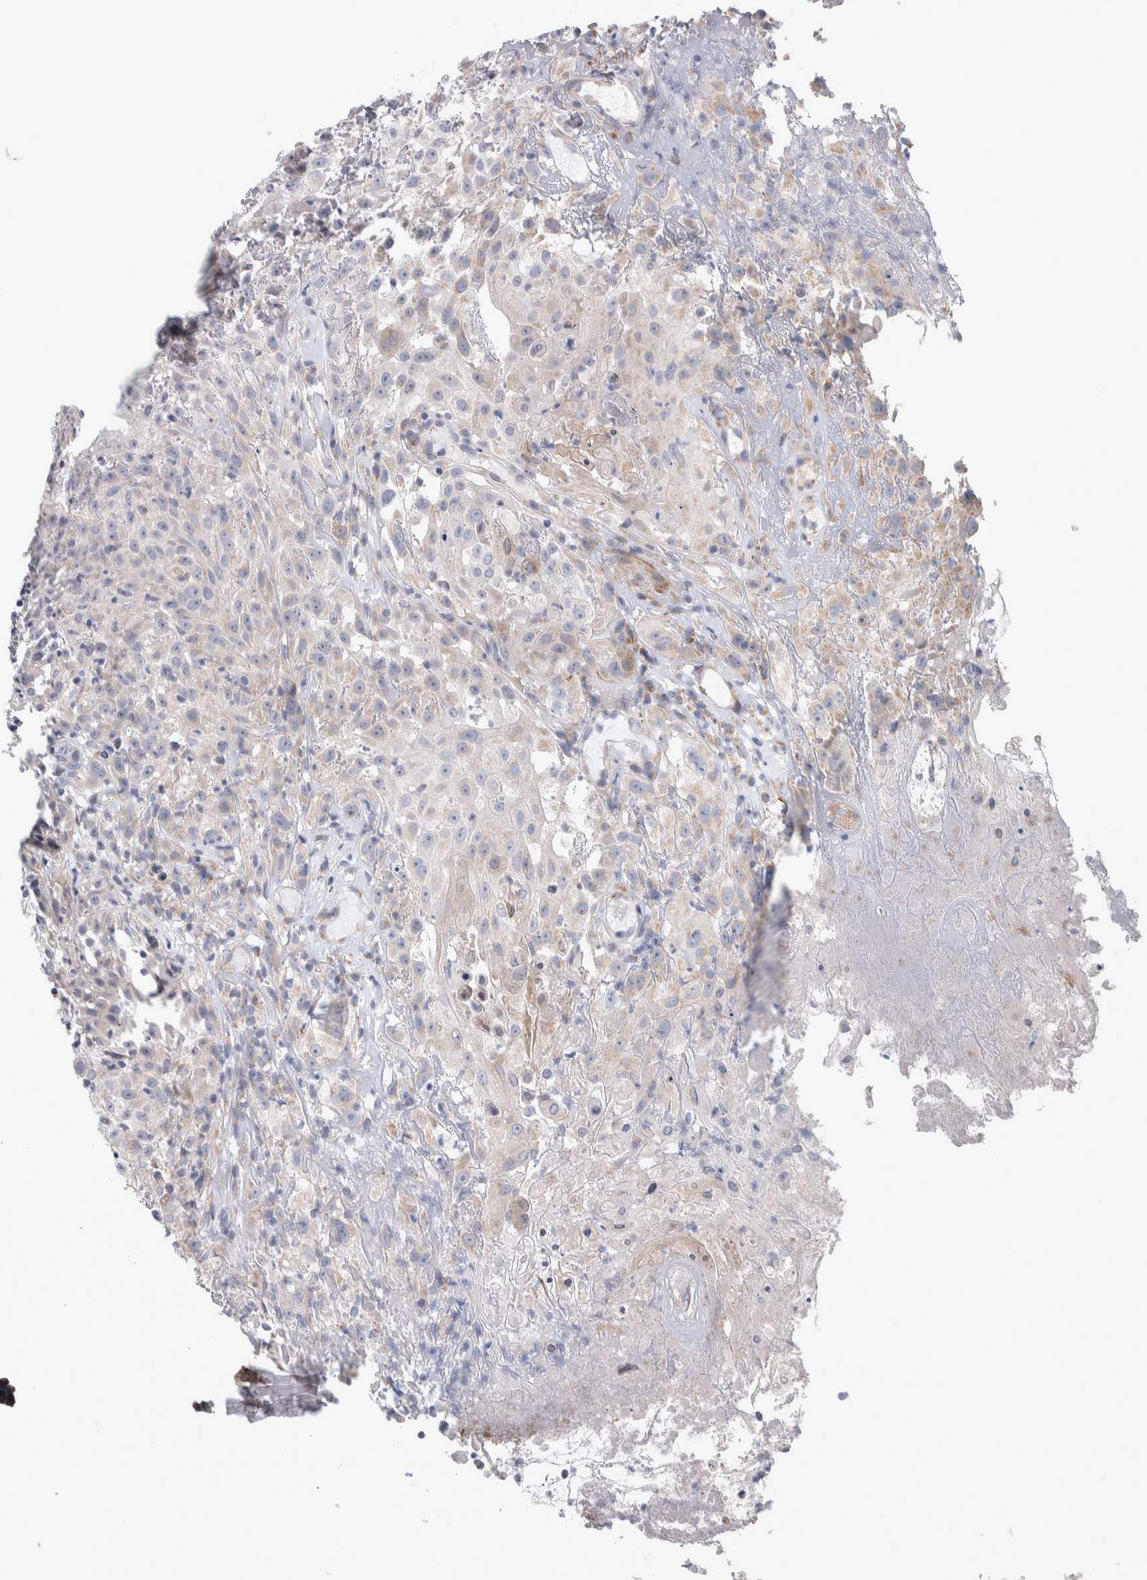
{"staining": {"intensity": "weak", "quantity": "<25%", "location": "cytoplasmic/membranous"}, "tissue": "oral mucosa", "cell_type": "Squamous epithelial cells", "image_type": "normal", "snomed": [{"axis": "morphology", "description": "Normal tissue, NOS"}, {"axis": "topography", "description": "Oral tissue"}], "caption": "A micrograph of human oral mucosa is negative for staining in squamous epithelial cells. Nuclei are stained in blue.", "gene": "SCO1", "patient": {"sex": "male", "age": 60}}